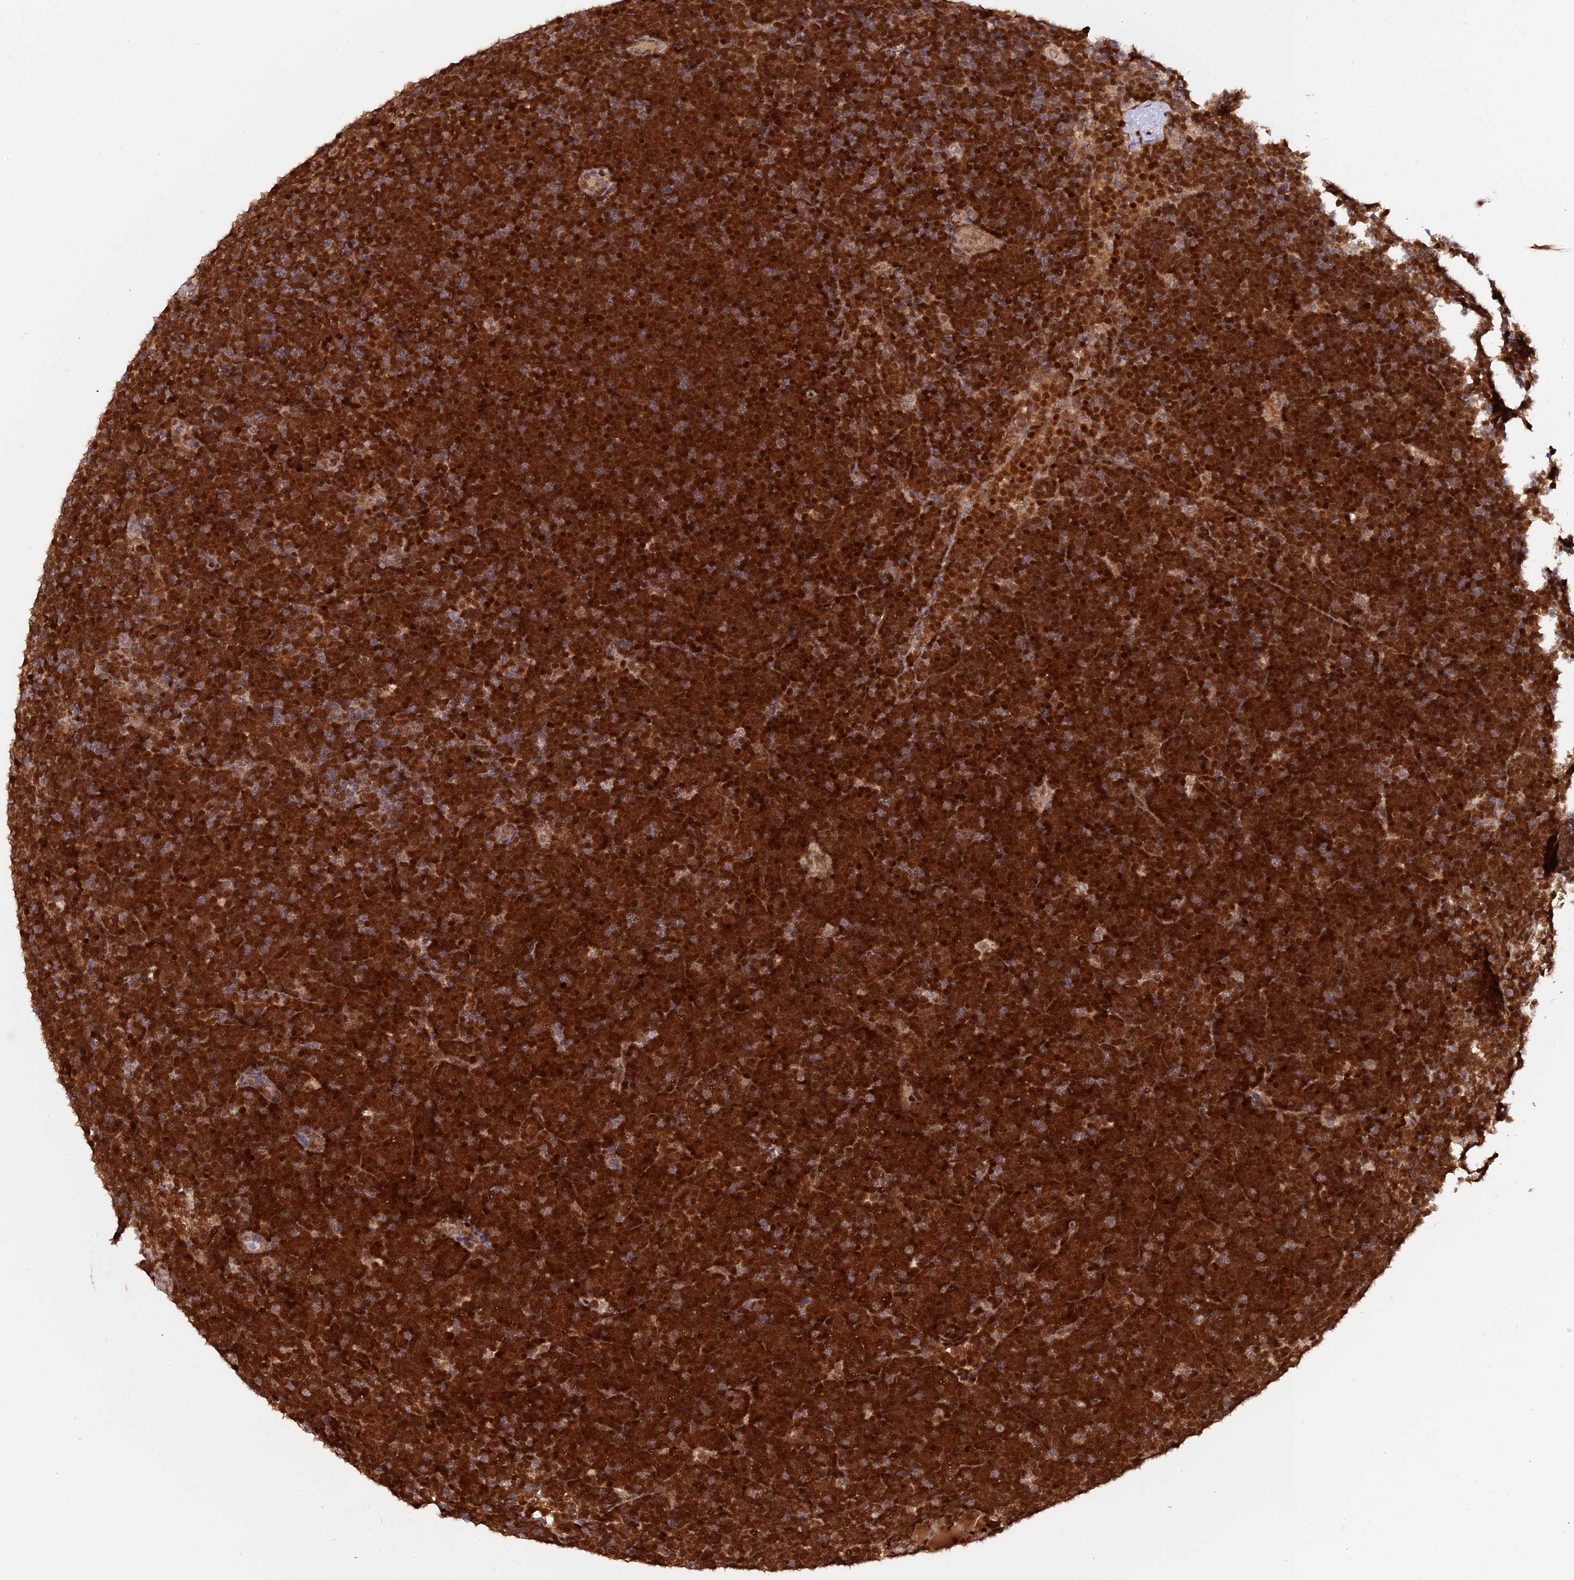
{"staining": {"intensity": "strong", "quantity": ">75%", "location": "cytoplasmic/membranous,nuclear"}, "tissue": "lymphoma", "cell_type": "Tumor cells", "image_type": "cancer", "snomed": [{"axis": "morphology", "description": "Malignant lymphoma, non-Hodgkin's type, High grade"}, {"axis": "topography", "description": "Lymph node"}], "caption": "DAB immunohistochemical staining of lymphoma displays strong cytoplasmic/membranous and nuclear protein expression in about >75% of tumor cells.", "gene": "ZNF428", "patient": {"sex": "male", "age": 13}}